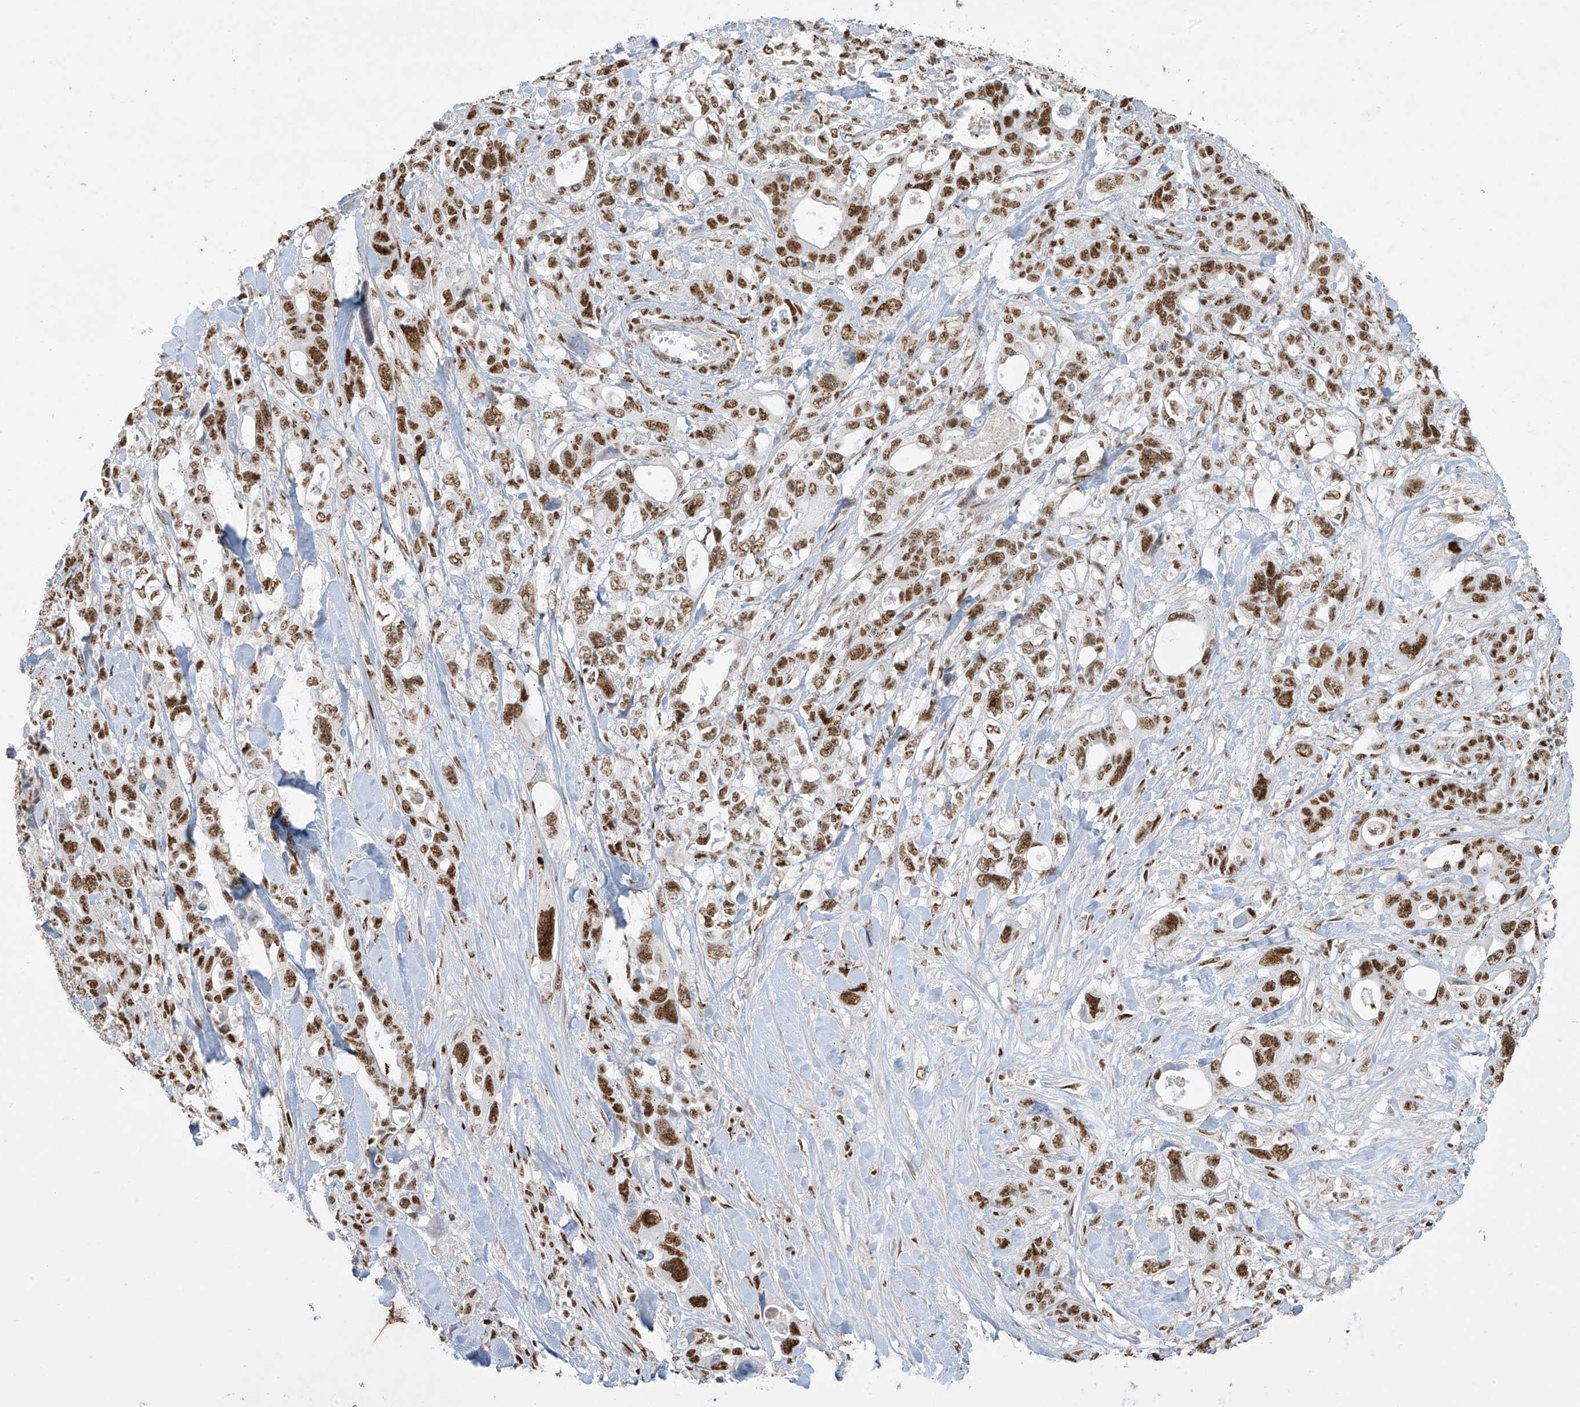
{"staining": {"intensity": "strong", "quantity": ">75%", "location": "nuclear"}, "tissue": "pancreatic cancer", "cell_type": "Tumor cells", "image_type": "cancer", "snomed": [{"axis": "morphology", "description": "Adenocarcinoma, NOS"}, {"axis": "topography", "description": "Pancreas"}], "caption": "Protein expression analysis of pancreatic cancer (adenocarcinoma) reveals strong nuclear positivity in approximately >75% of tumor cells. (DAB (3,3'-diaminobenzidine) IHC, brown staining for protein, blue staining for nuclei).", "gene": "MS4A6A", "patient": {"sex": "male", "age": 46}}